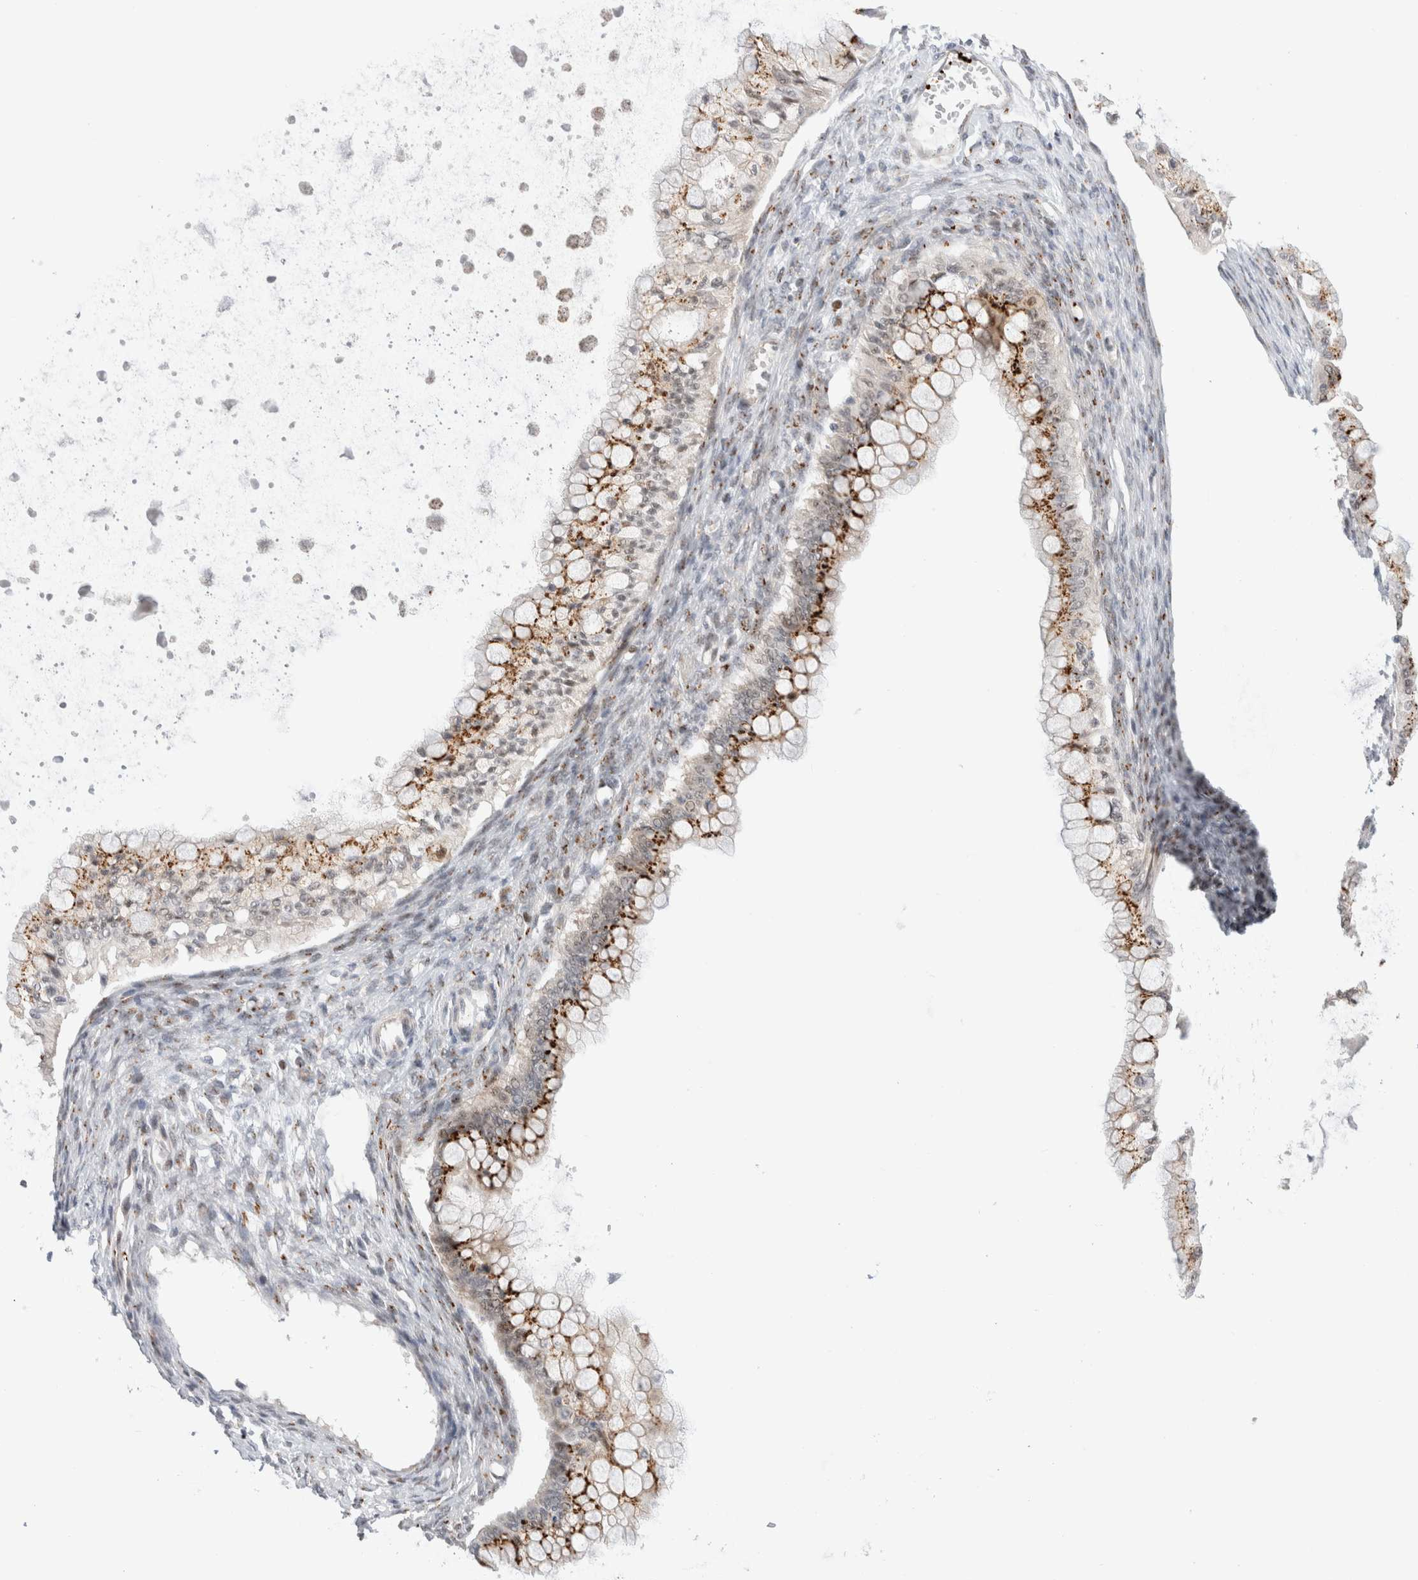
{"staining": {"intensity": "strong", "quantity": ">75%", "location": "cytoplasmic/membranous,nuclear"}, "tissue": "ovarian cancer", "cell_type": "Tumor cells", "image_type": "cancer", "snomed": [{"axis": "morphology", "description": "Cystadenocarcinoma, mucinous, NOS"}, {"axis": "topography", "description": "Ovary"}], "caption": "High-magnification brightfield microscopy of mucinous cystadenocarcinoma (ovarian) stained with DAB (brown) and counterstained with hematoxylin (blue). tumor cells exhibit strong cytoplasmic/membranous and nuclear positivity is seen in approximately>75% of cells.", "gene": "VPS28", "patient": {"sex": "female", "age": 57}}